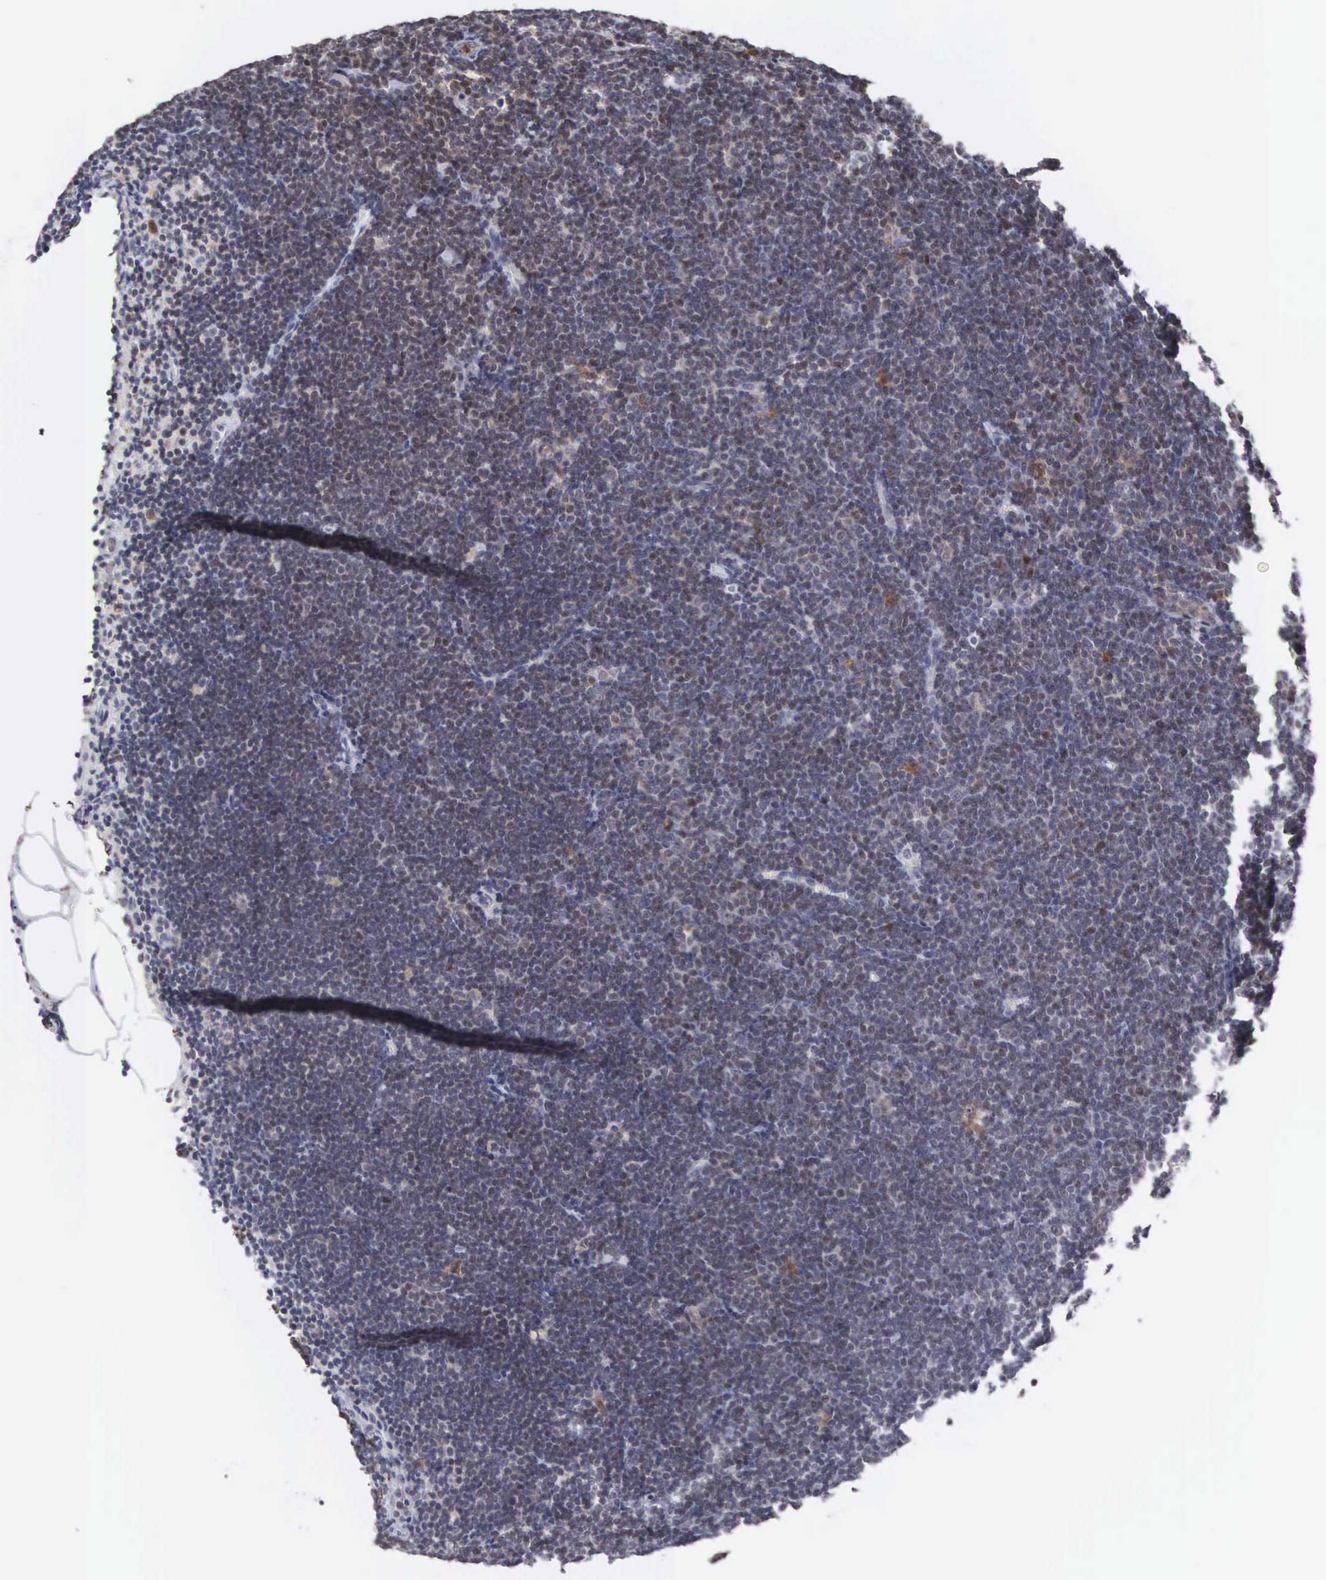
{"staining": {"intensity": "negative", "quantity": "none", "location": "none"}, "tissue": "lymphoma", "cell_type": "Tumor cells", "image_type": "cancer", "snomed": [{"axis": "morphology", "description": "Malignant lymphoma, non-Hodgkin's type, Low grade"}, {"axis": "topography", "description": "Lymph node"}], "caption": "The histopathology image shows no staining of tumor cells in low-grade malignant lymphoma, non-Hodgkin's type. Brightfield microscopy of immunohistochemistry (IHC) stained with DAB (3,3'-diaminobenzidine) (brown) and hematoxylin (blue), captured at high magnification.", "gene": "ACOT4", "patient": {"sex": "female", "age": 51}}